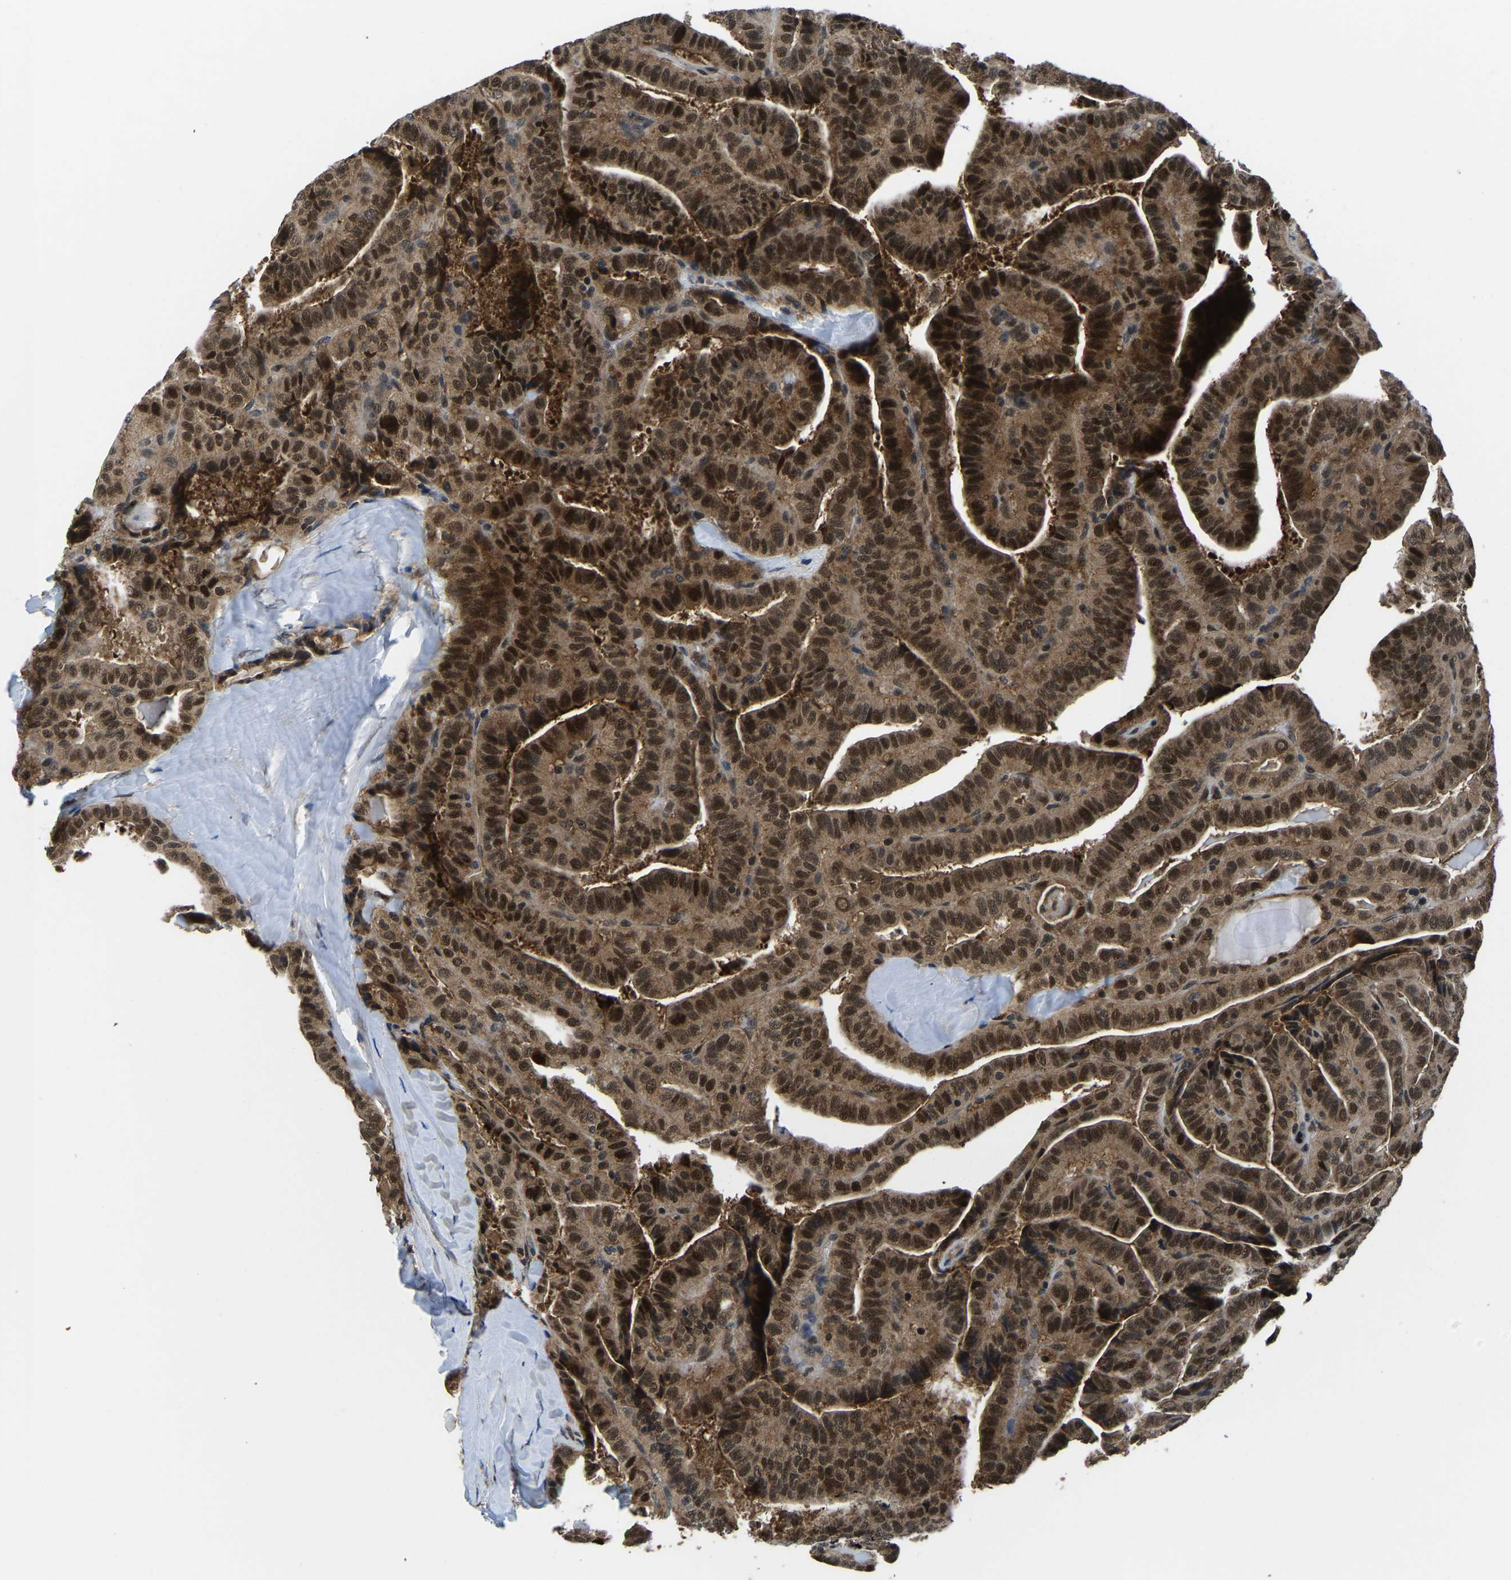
{"staining": {"intensity": "strong", "quantity": ">75%", "location": "cytoplasmic/membranous,nuclear"}, "tissue": "thyroid cancer", "cell_type": "Tumor cells", "image_type": "cancer", "snomed": [{"axis": "morphology", "description": "Papillary adenocarcinoma, NOS"}, {"axis": "topography", "description": "Thyroid gland"}], "caption": "Thyroid cancer (papillary adenocarcinoma) stained with a protein marker reveals strong staining in tumor cells.", "gene": "DFFA", "patient": {"sex": "male", "age": 77}}